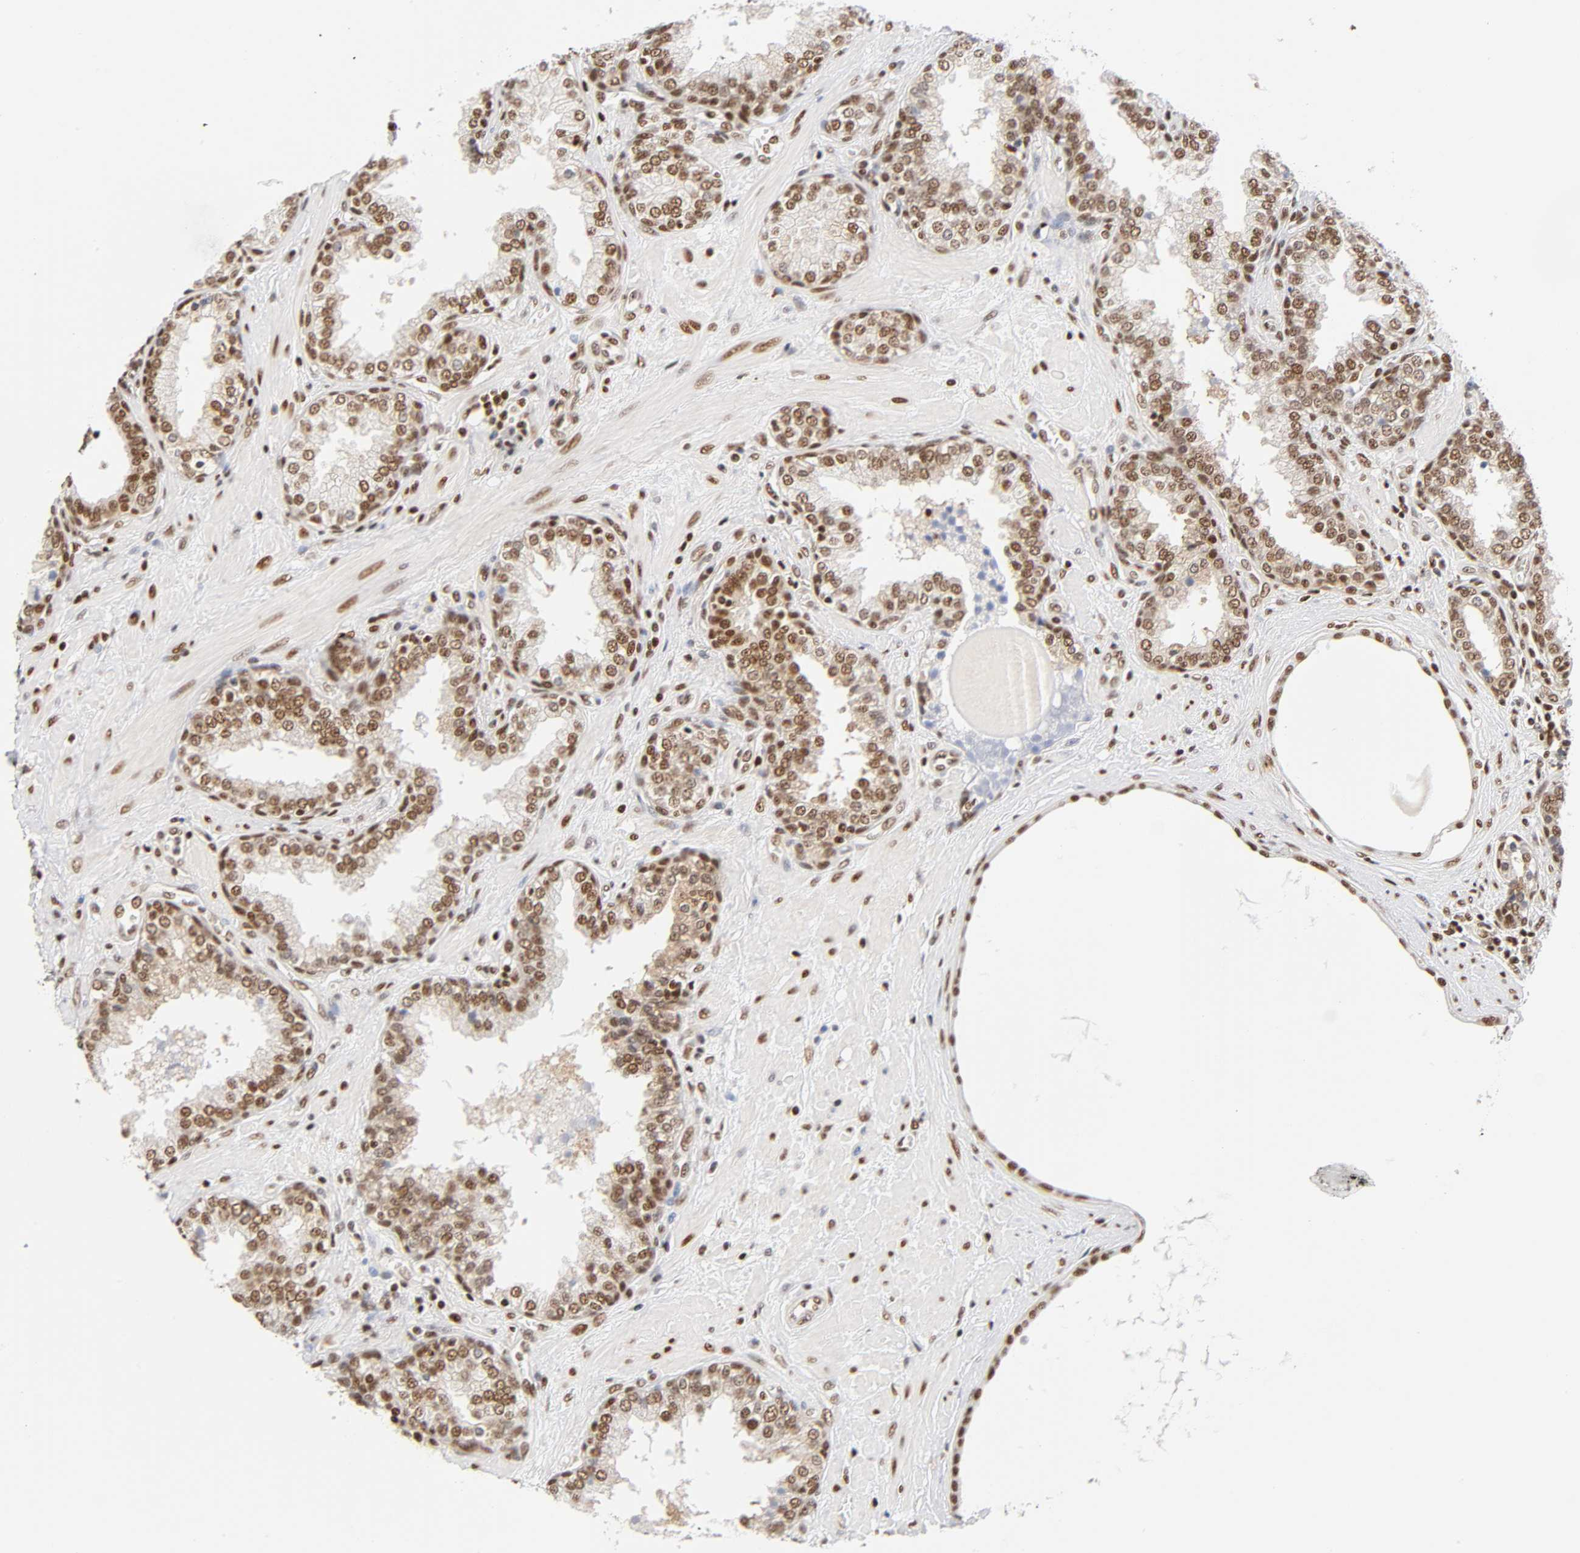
{"staining": {"intensity": "moderate", "quantity": ">75%", "location": "nuclear"}, "tissue": "prostate", "cell_type": "Glandular cells", "image_type": "normal", "snomed": [{"axis": "morphology", "description": "Normal tissue, NOS"}, {"axis": "topography", "description": "Prostate"}], "caption": "Immunohistochemistry histopathology image of unremarkable prostate: human prostate stained using IHC demonstrates medium levels of moderate protein expression localized specifically in the nuclear of glandular cells, appearing as a nuclear brown color.", "gene": "ILKAP", "patient": {"sex": "male", "age": 51}}